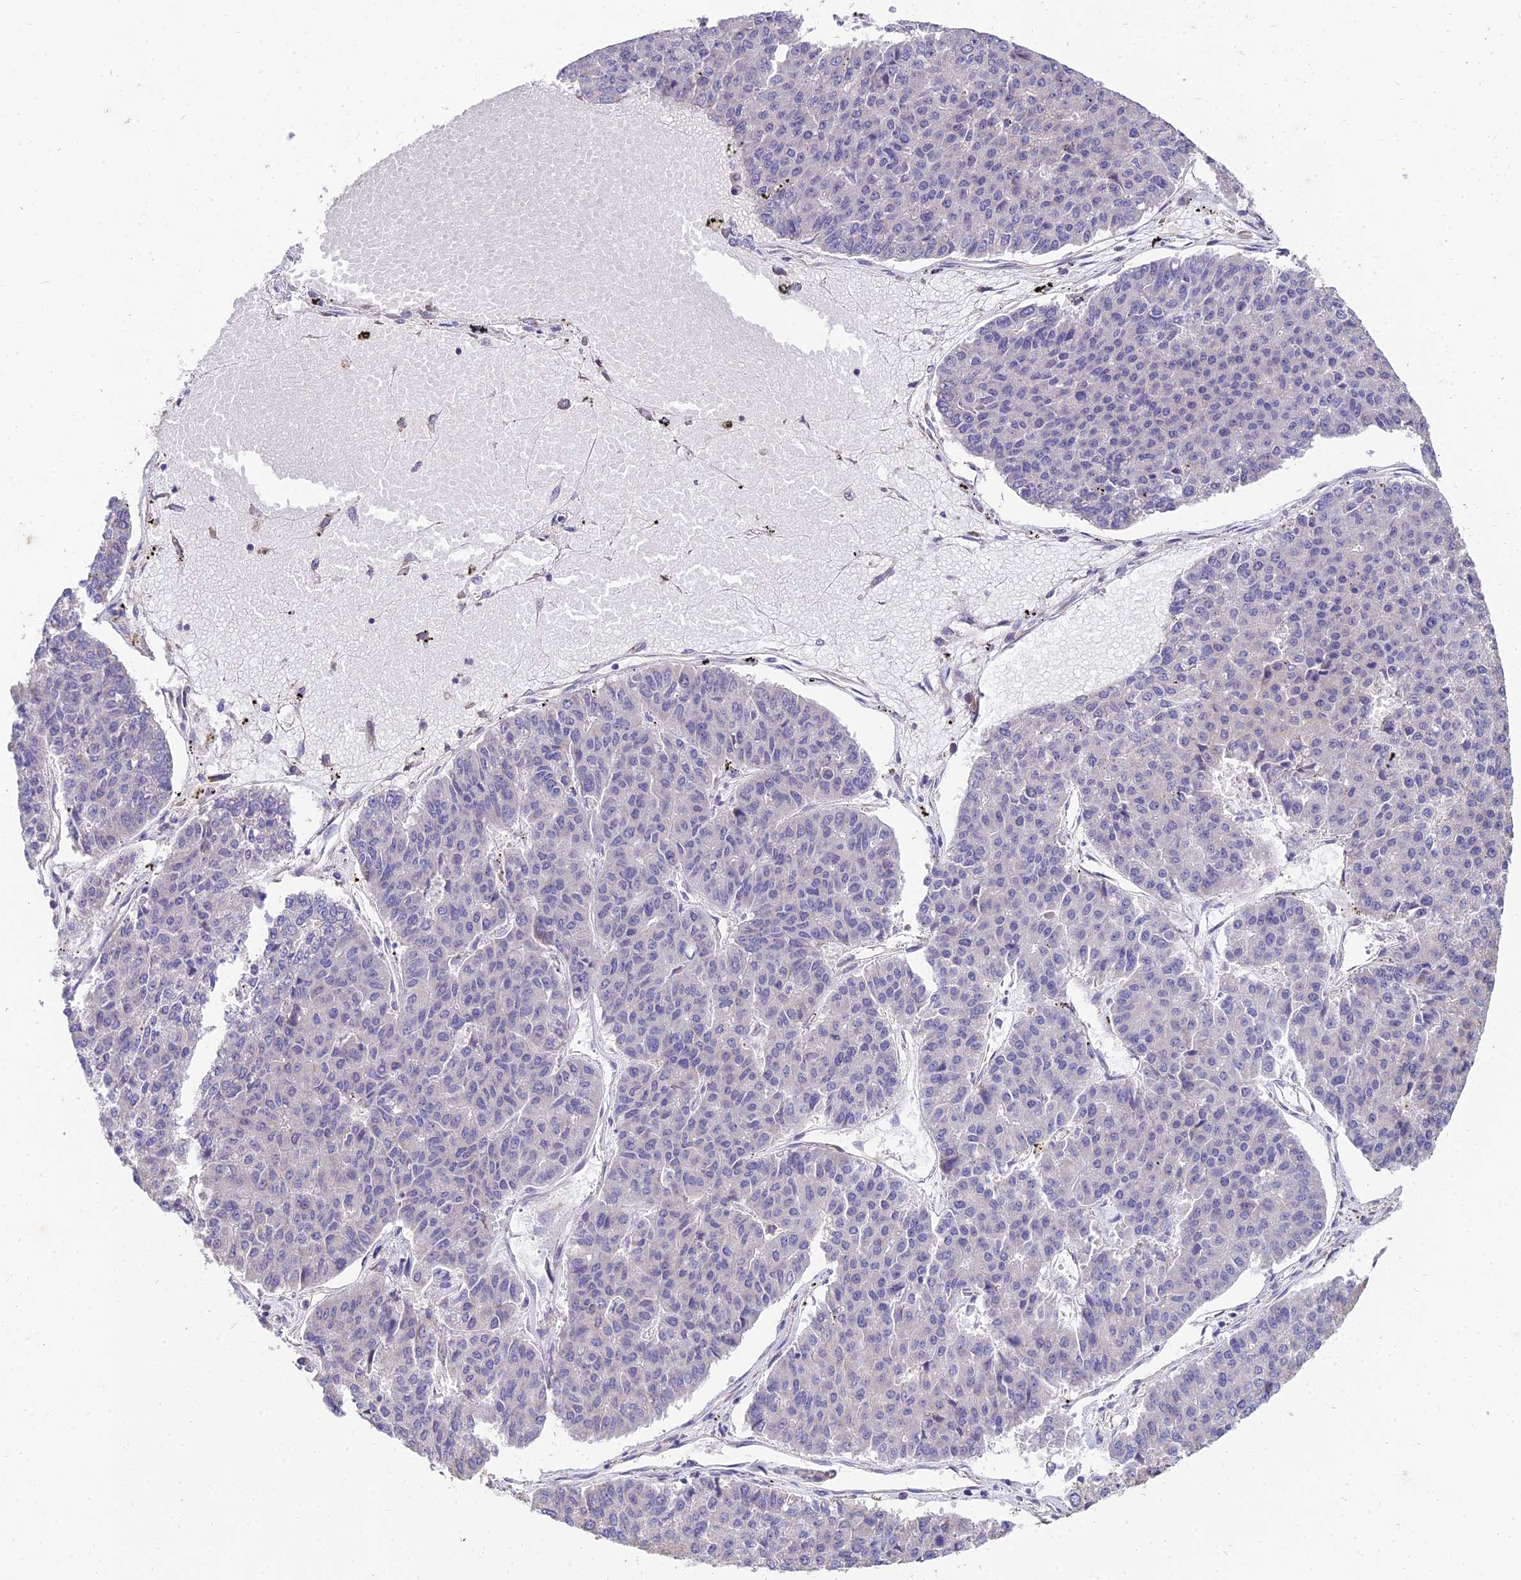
{"staining": {"intensity": "weak", "quantity": "<25%", "location": "cytoplasmic/membranous"}, "tissue": "pancreatic cancer", "cell_type": "Tumor cells", "image_type": "cancer", "snomed": [{"axis": "morphology", "description": "Adenocarcinoma, NOS"}, {"axis": "topography", "description": "Pancreas"}], "caption": "Human adenocarcinoma (pancreatic) stained for a protein using IHC exhibits no expression in tumor cells.", "gene": "ARL8B", "patient": {"sex": "male", "age": 50}}